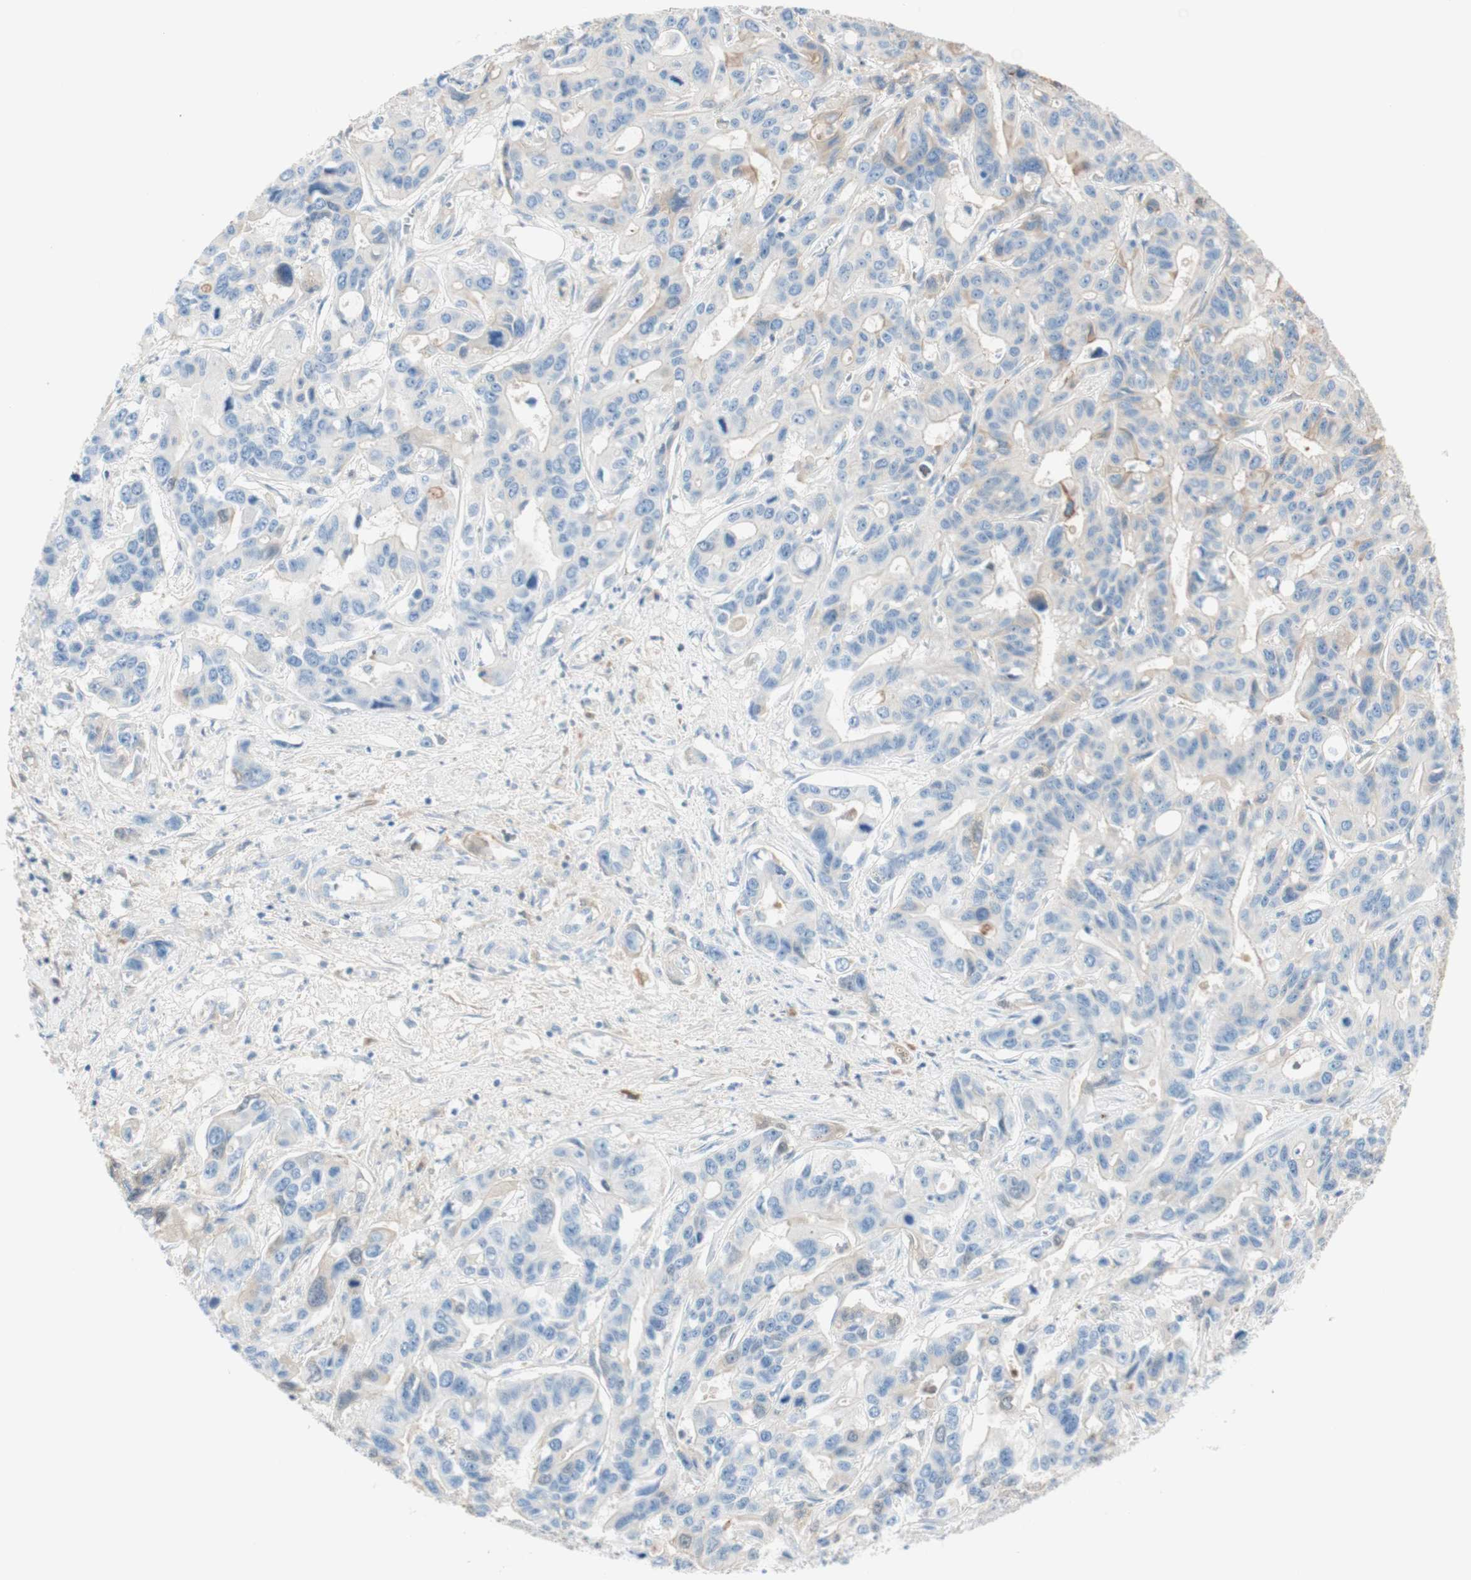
{"staining": {"intensity": "negative", "quantity": "none", "location": "none"}, "tissue": "liver cancer", "cell_type": "Tumor cells", "image_type": "cancer", "snomed": [{"axis": "morphology", "description": "Cholangiocarcinoma"}, {"axis": "topography", "description": "Liver"}], "caption": "An immunohistochemistry micrograph of cholangiocarcinoma (liver) is shown. There is no staining in tumor cells of cholangiocarcinoma (liver). (Brightfield microscopy of DAB immunohistochemistry at high magnification).", "gene": "KNG1", "patient": {"sex": "female", "age": 65}}